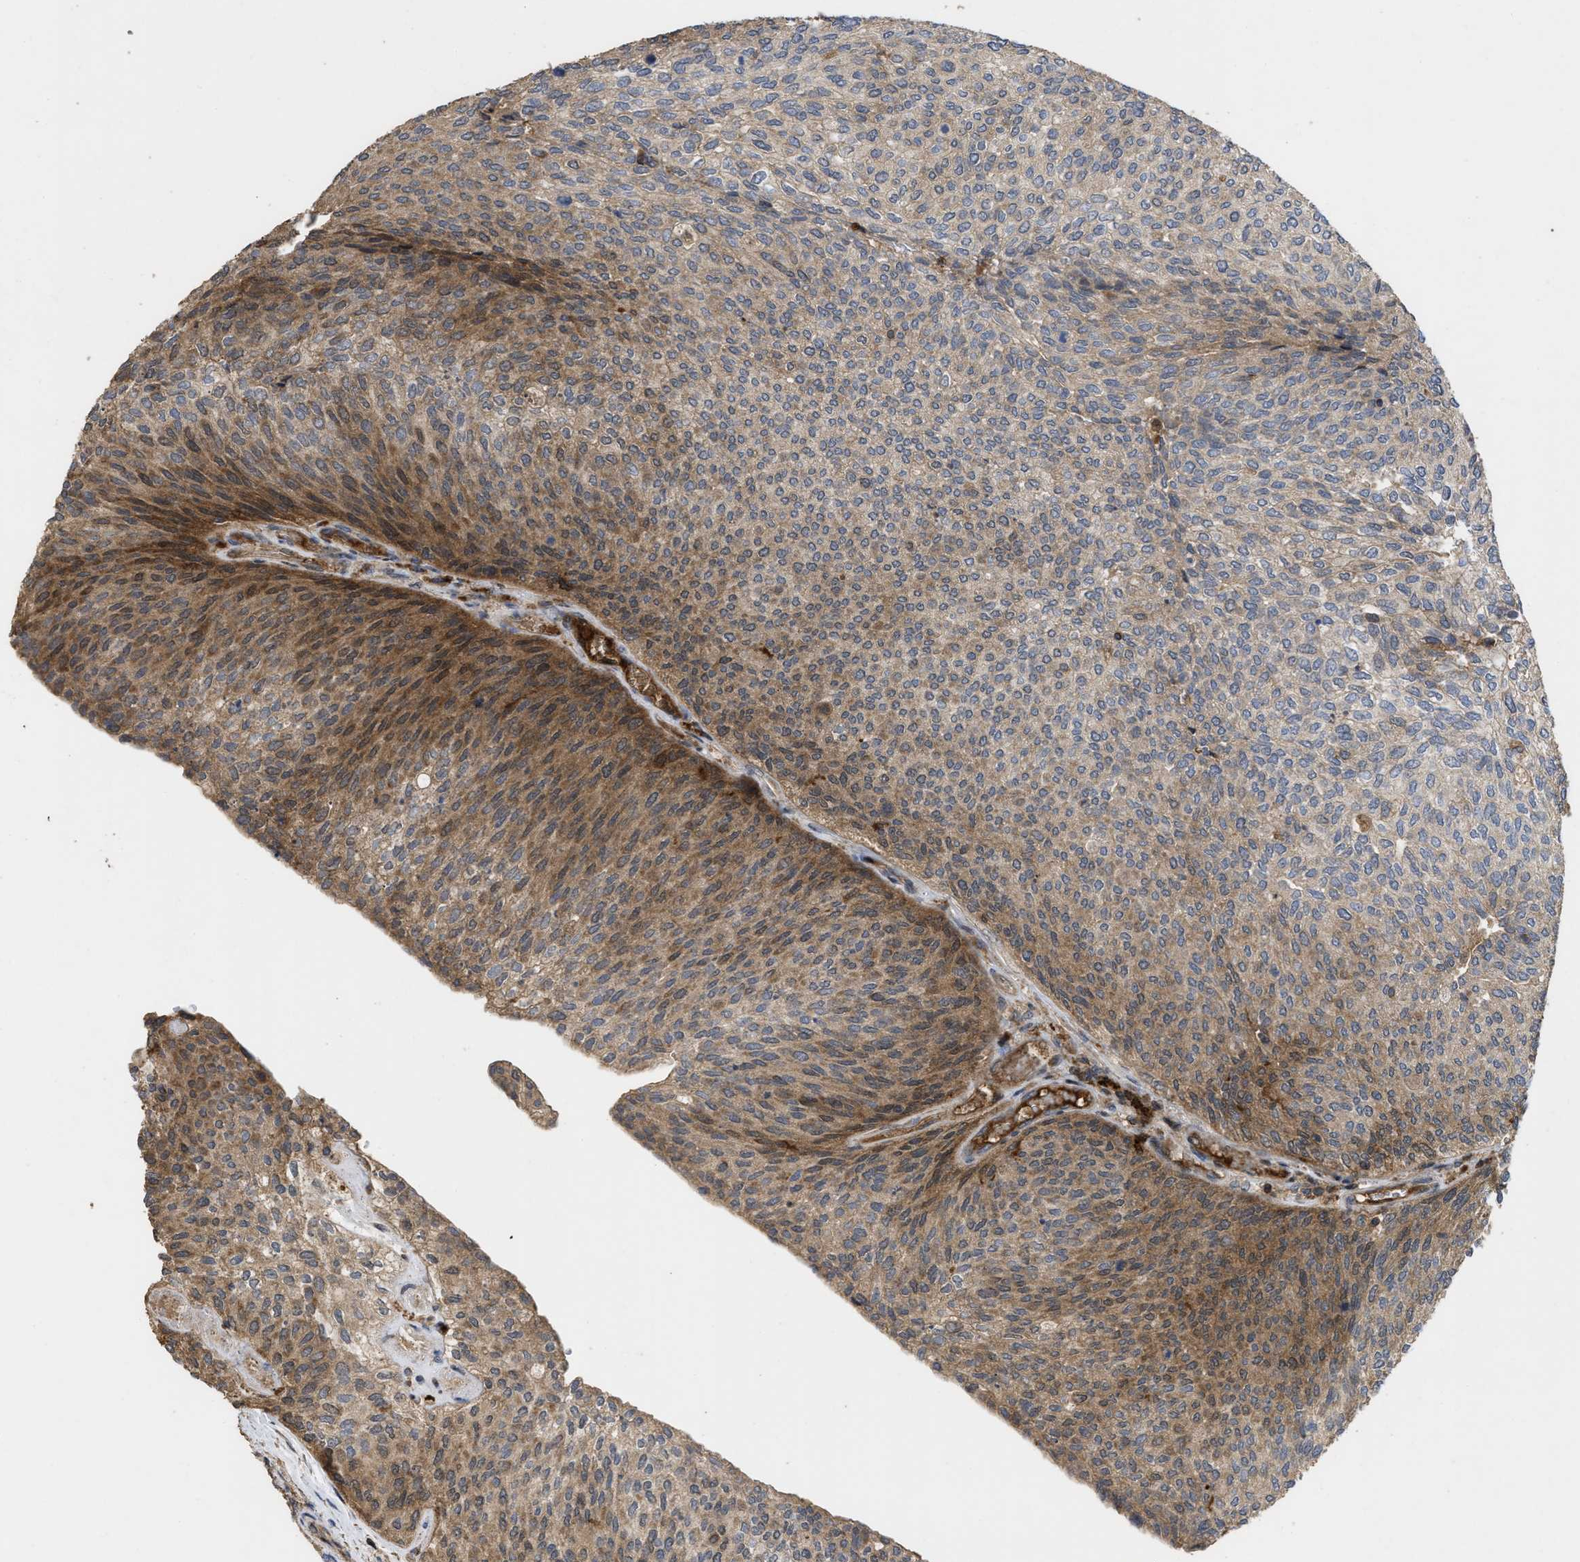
{"staining": {"intensity": "moderate", "quantity": ">75%", "location": "cytoplasmic/membranous"}, "tissue": "urothelial cancer", "cell_type": "Tumor cells", "image_type": "cancer", "snomed": [{"axis": "morphology", "description": "Urothelial carcinoma, Low grade"}, {"axis": "topography", "description": "Urinary bladder"}], "caption": "An image of human urothelial cancer stained for a protein exhibits moderate cytoplasmic/membranous brown staining in tumor cells. (DAB = brown stain, brightfield microscopy at high magnification).", "gene": "CBR3", "patient": {"sex": "female", "age": 79}}